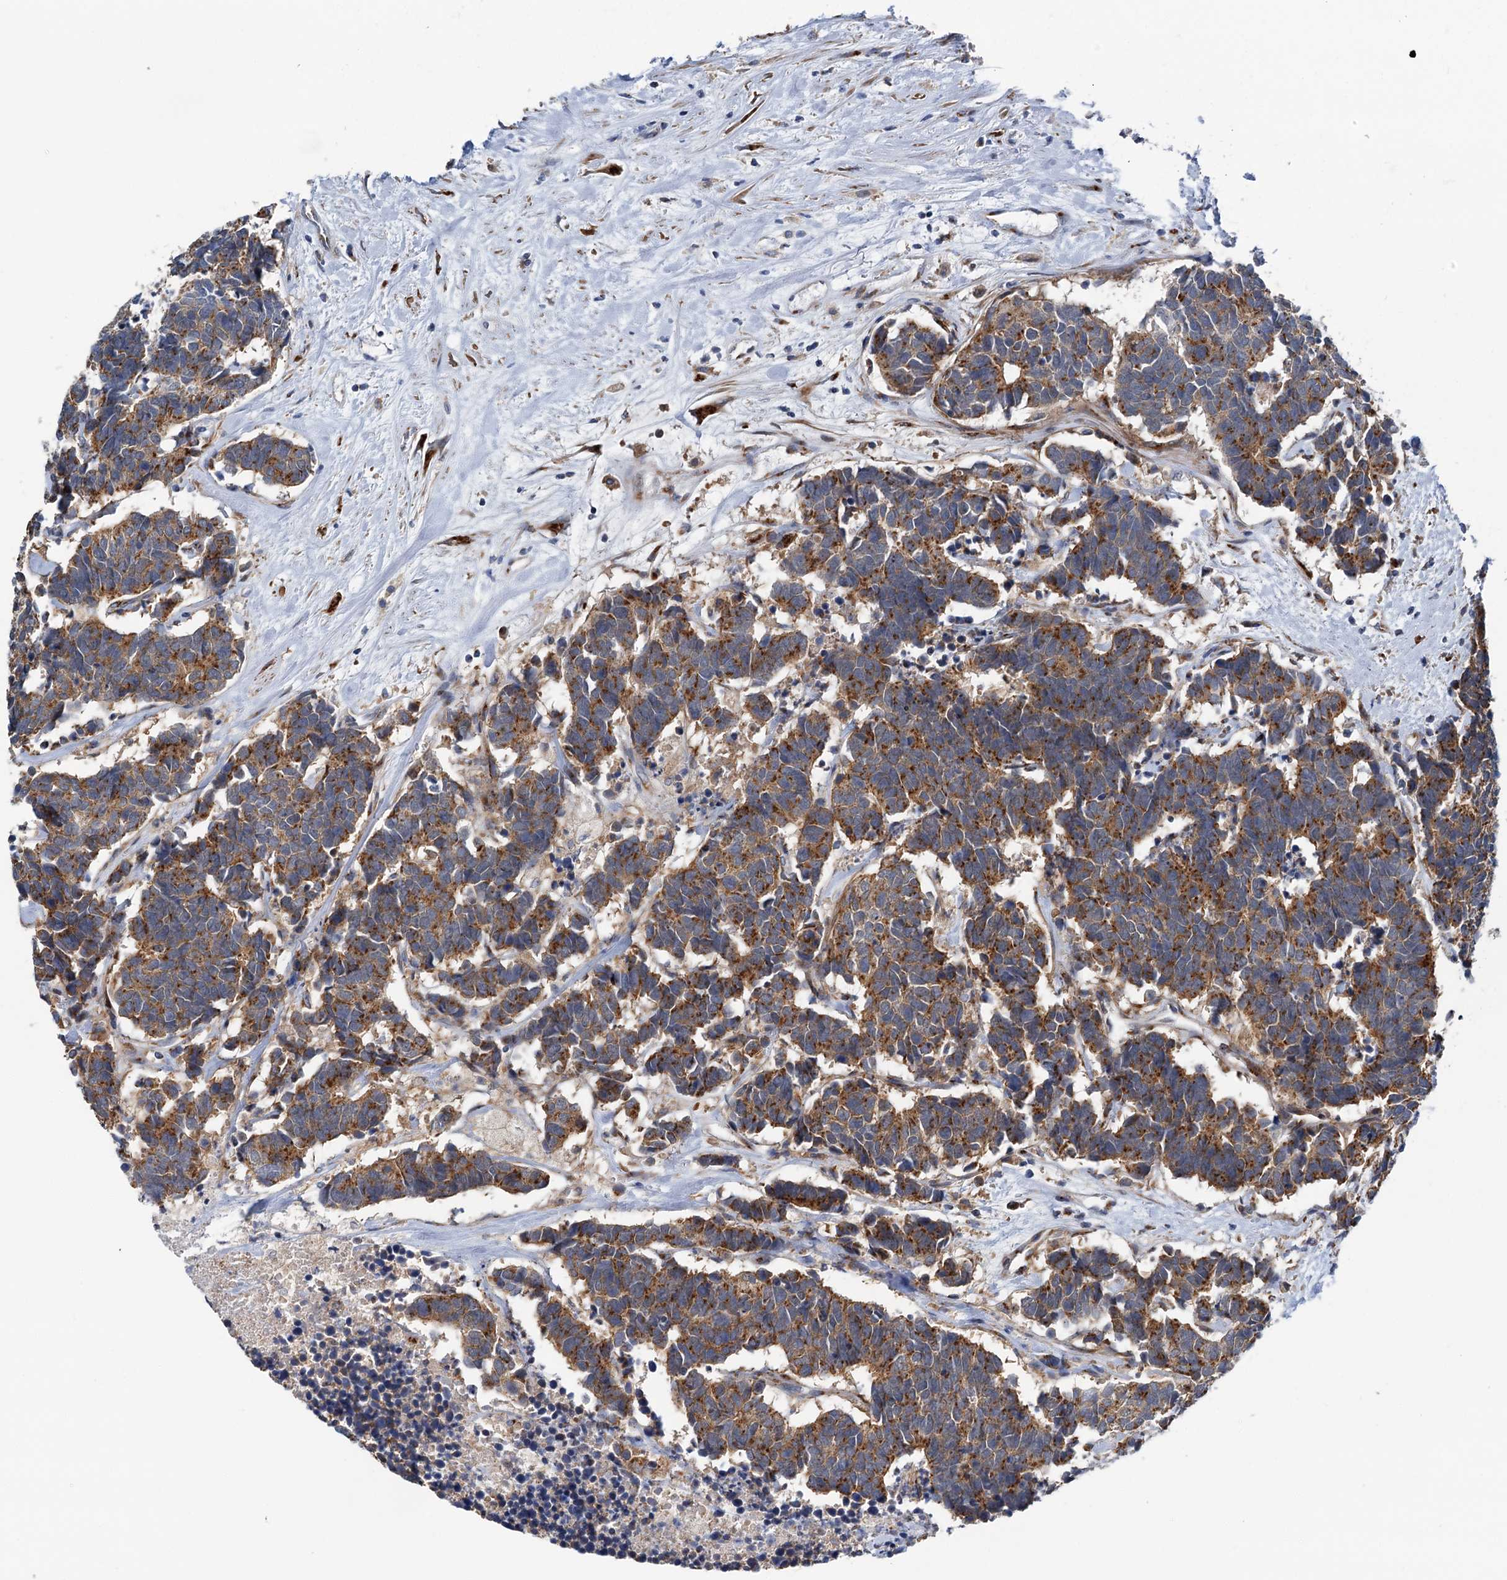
{"staining": {"intensity": "strong", "quantity": ">75%", "location": "cytoplasmic/membranous"}, "tissue": "carcinoid", "cell_type": "Tumor cells", "image_type": "cancer", "snomed": [{"axis": "morphology", "description": "Carcinoma, NOS"}, {"axis": "morphology", "description": "Carcinoid, malignant, NOS"}, {"axis": "topography", "description": "Urinary bladder"}], "caption": "Carcinoid stained with immunohistochemistry (IHC) demonstrates strong cytoplasmic/membranous staining in approximately >75% of tumor cells.", "gene": "BET1L", "patient": {"sex": "male", "age": 57}}